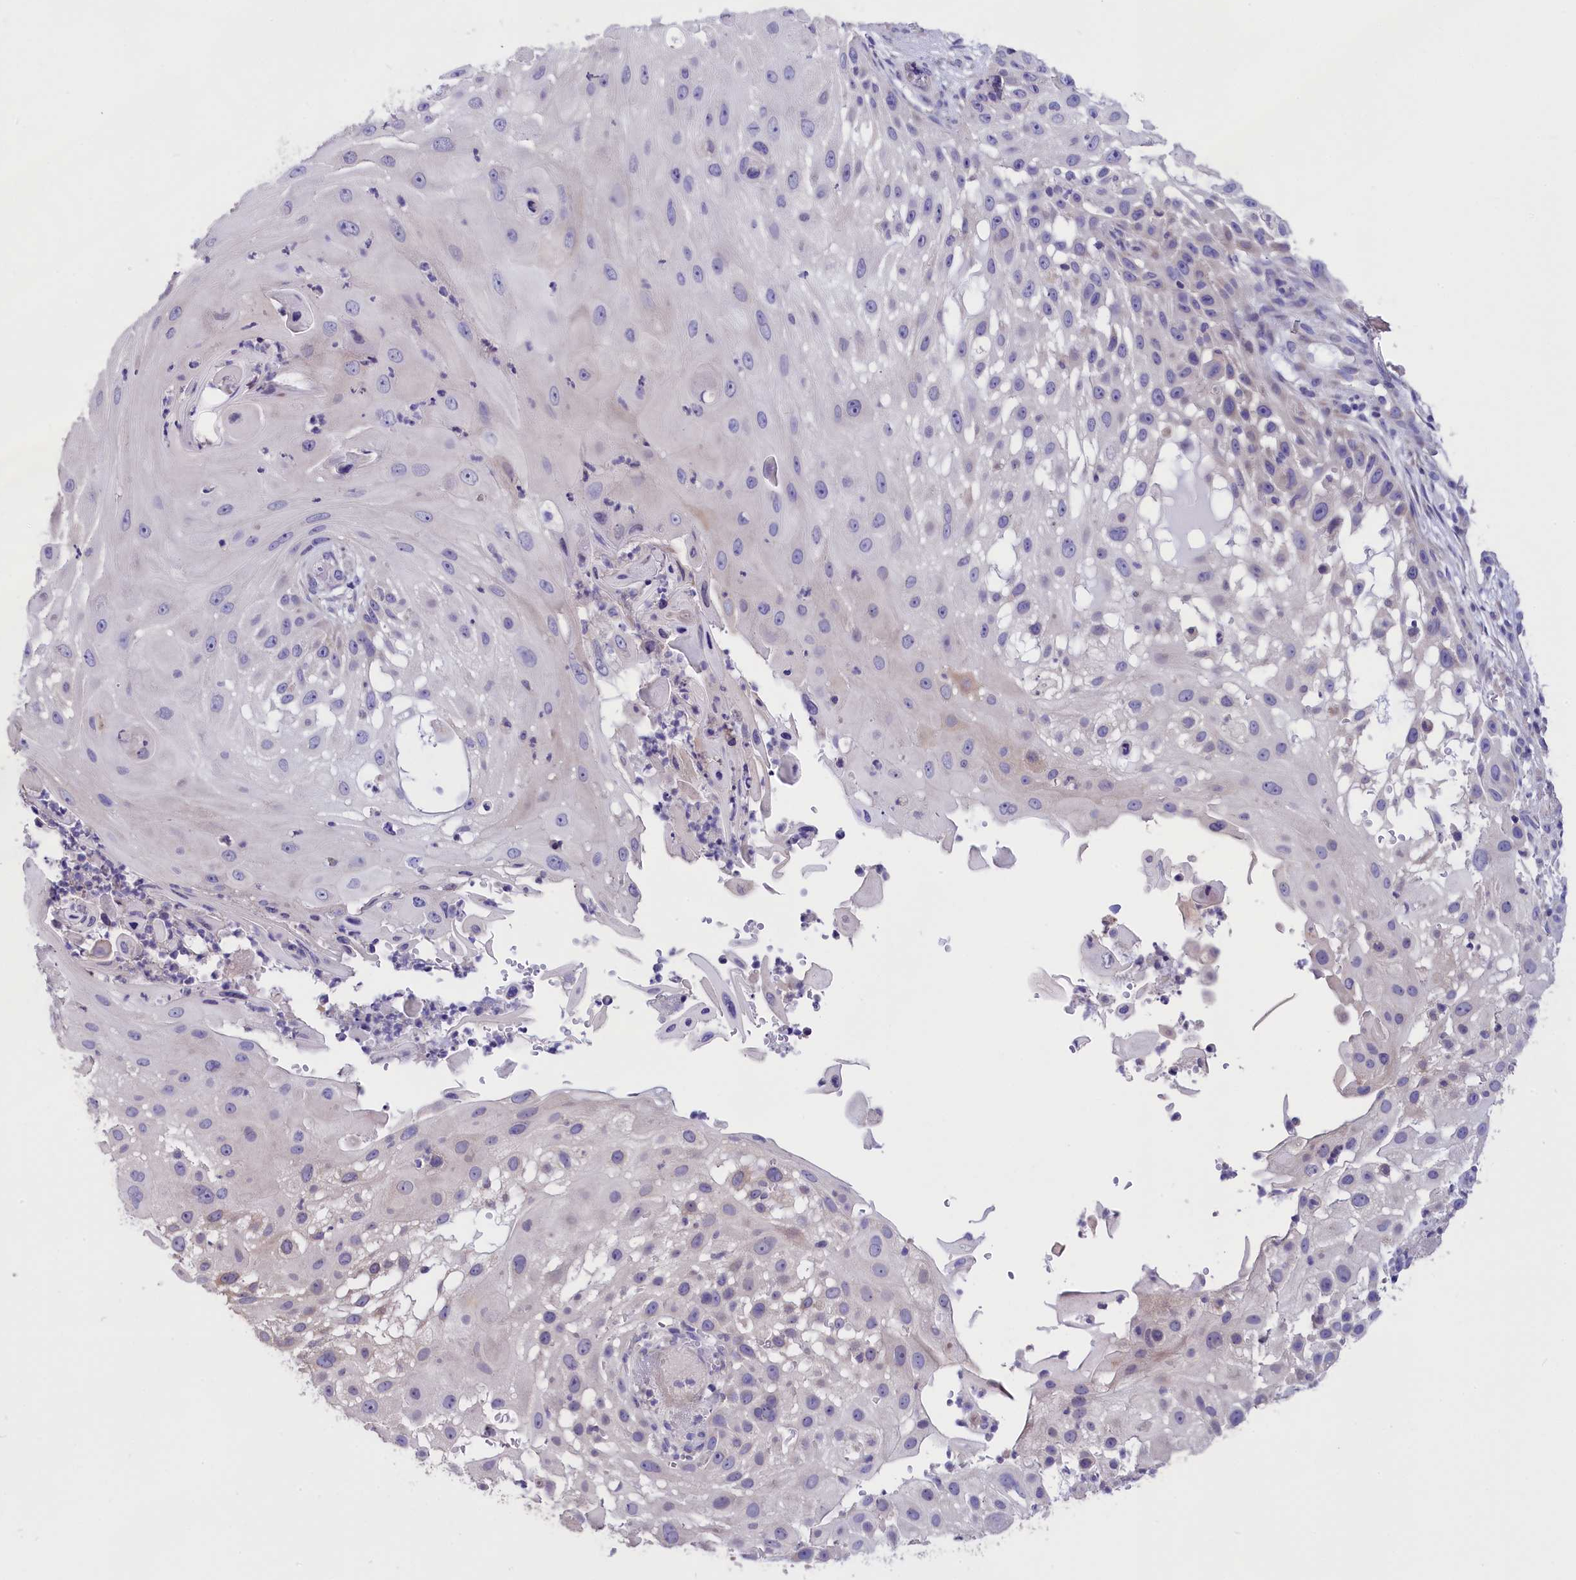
{"staining": {"intensity": "negative", "quantity": "none", "location": "none"}, "tissue": "skin cancer", "cell_type": "Tumor cells", "image_type": "cancer", "snomed": [{"axis": "morphology", "description": "Squamous cell carcinoma, NOS"}, {"axis": "topography", "description": "Skin"}], "caption": "High power microscopy histopathology image of an IHC histopathology image of skin cancer, revealing no significant expression in tumor cells.", "gene": "CYP2U1", "patient": {"sex": "female", "age": 44}}